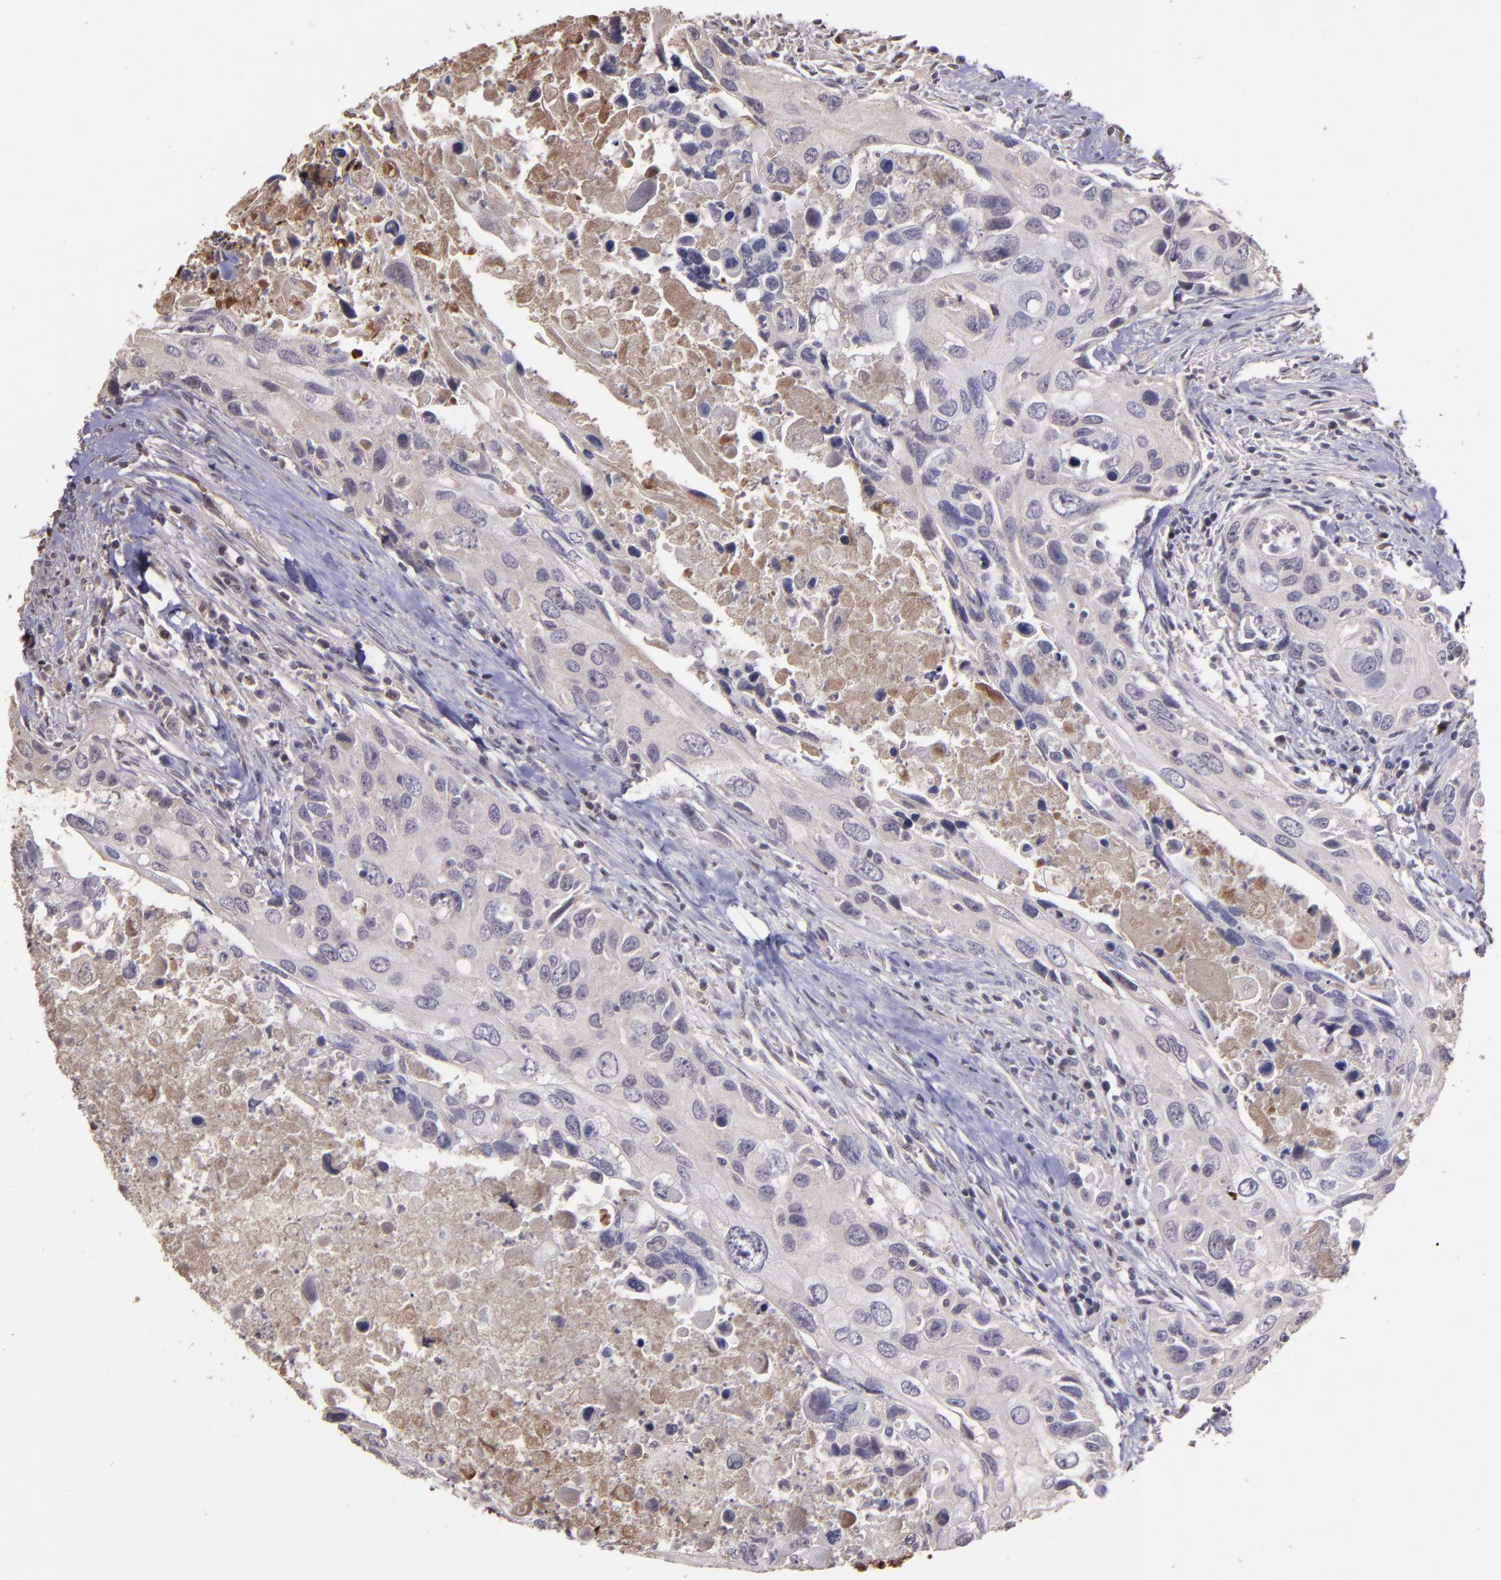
{"staining": {"intensity": "weak", "quantity": "25%-75%", "location": "cytoplasmic/membranous"}, "tissue": "urothelial cancer", "cell_type": "Tumor cells", "image_type": "cancer", "snomed": [{"axis": "morphology", "description": "Urothelial carcinoma, High grade"}, {"axis": "topography", "description": "Urinary bladder"}], "caption": "Urothelial cancer stained for a protein (brown) demonstrates weak cytoplasmic/membranous positive positivity in approximately 25%-75% of tumor cells.", "gene": "SERPINF2", "patient": {"sex": "male", "age": 71}}